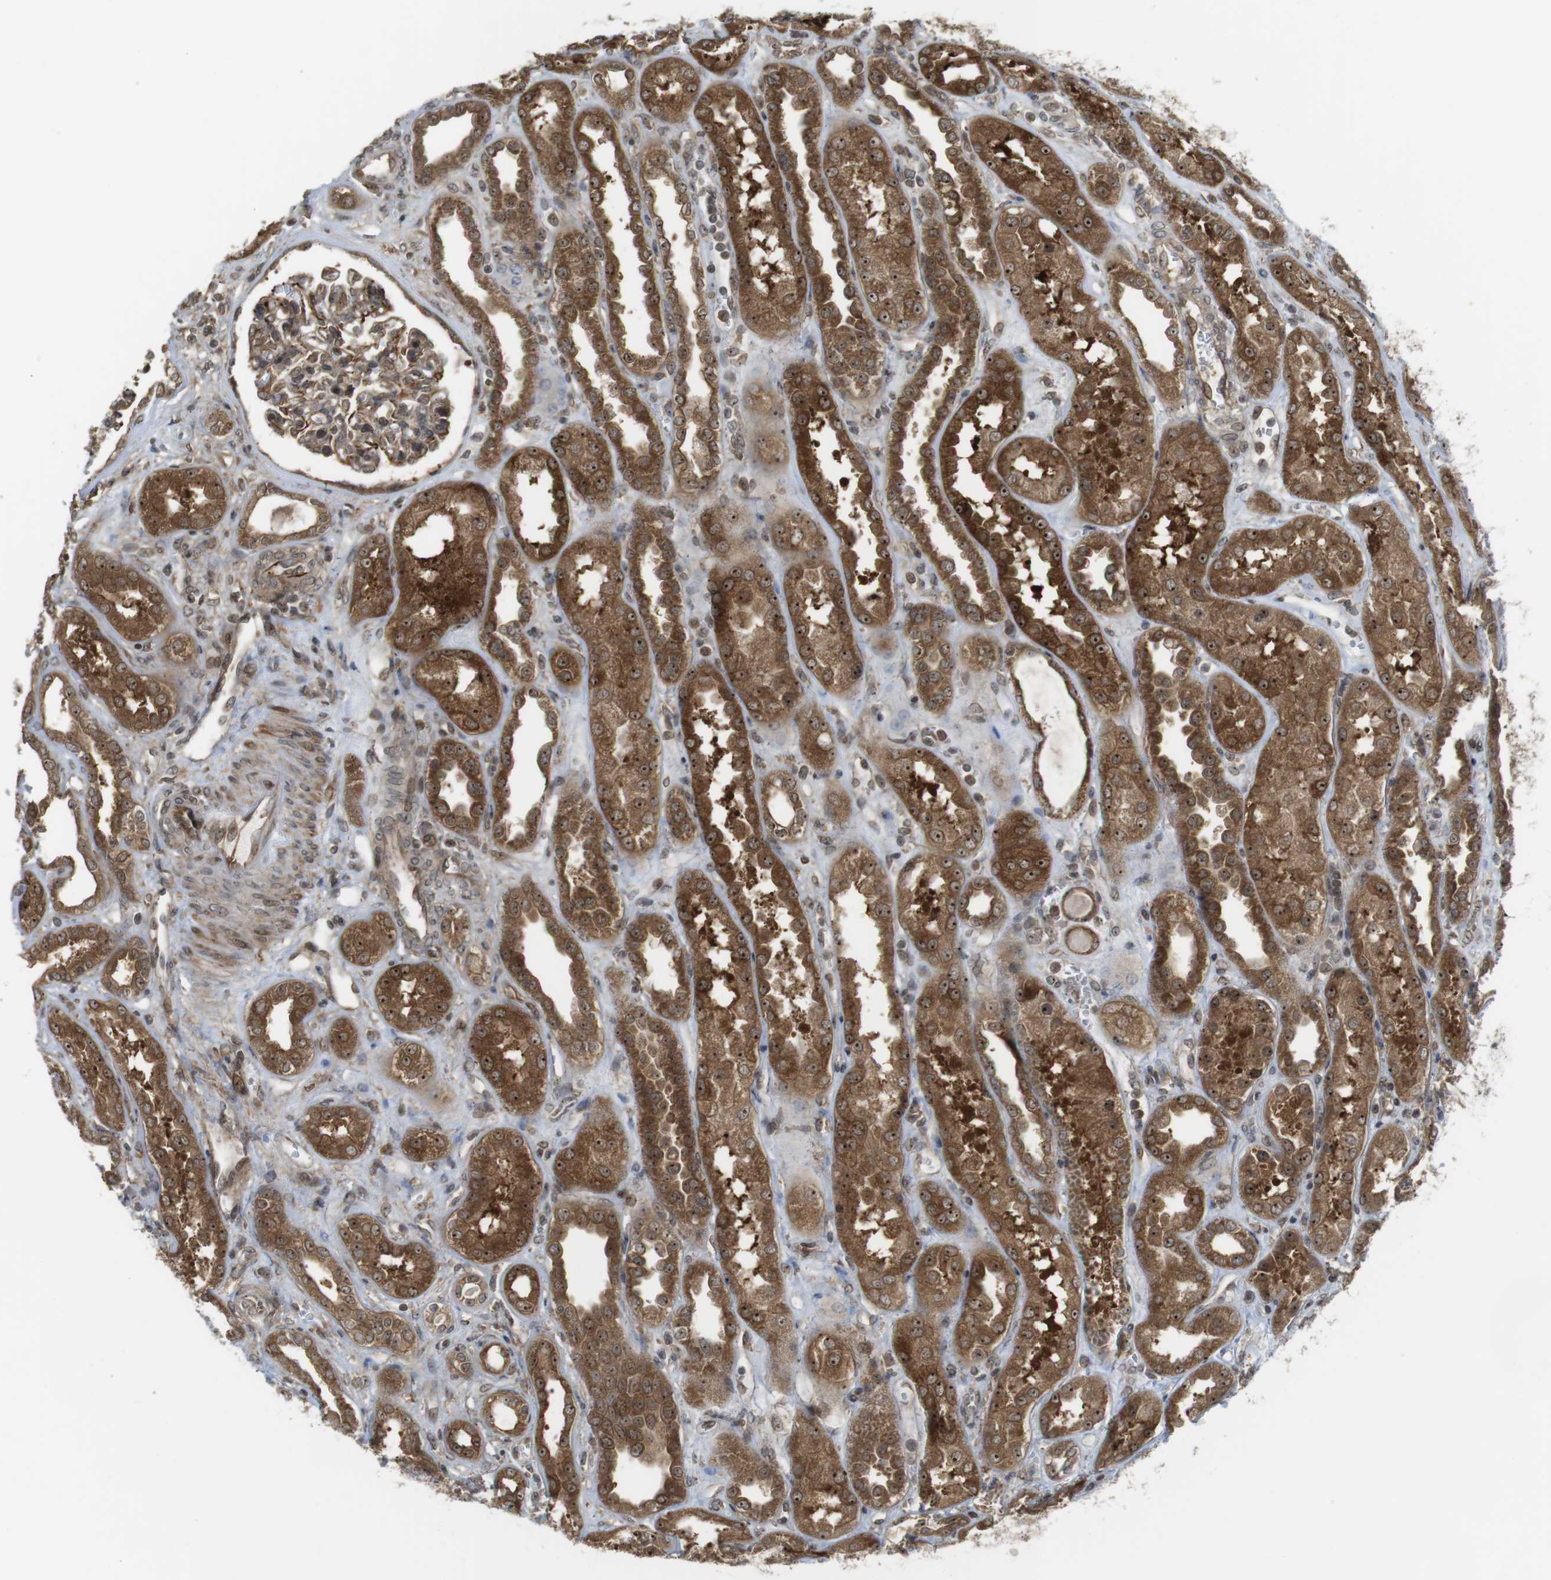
{"staining": {"intensity": "moderate", "quantity": ">75%", "location": "cytoplasmic/membranous,nuclear"}, "tissue": "kidney", "cell_type": "Cells in glomeruli", "image_type": "normal", "snomed": [{"axis": "morphology", "description": "Normal tissue, NOS"}, {"axis": "topography", "description": "Kidney"}], "caption": "Protein expression analysis of normal human kidney reveals moderate cytoplasmic/membranous,nuclear expression in about >75% of cells in glomeruli. (IHC, brightfield microscopy, high magnification).", "gene": "CC2D1A", "patient": {"sex": "male", "age": 59}}